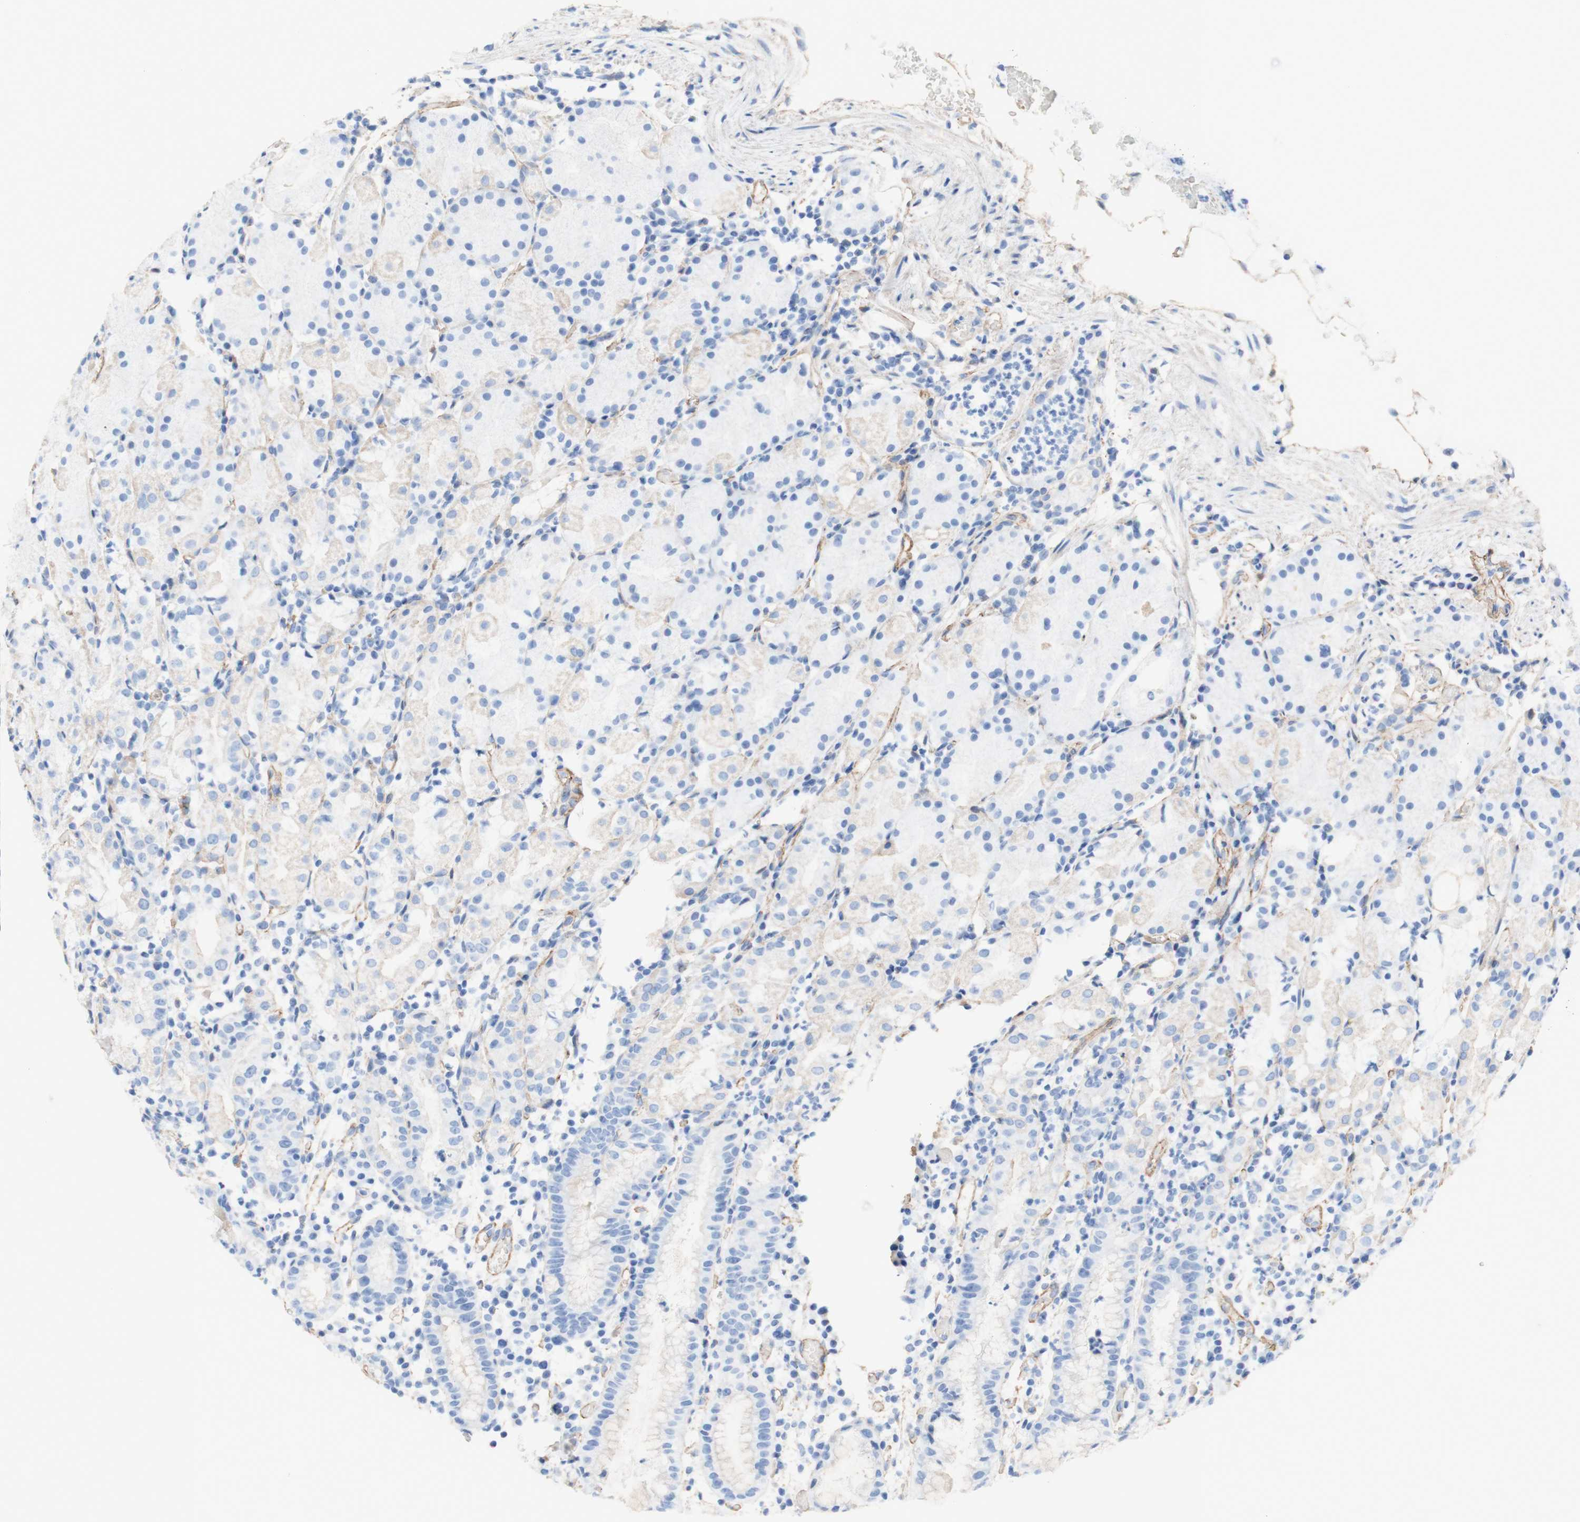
{"staining": {"intensity": "weak", "quantity": "25%-75%", "location": "cytoplasmic/membranous"}, "tissue": "stomach", "cell_type": "Glandular cells", "image_type": "normal", "snomed": [{"axis": "morphology", "description": "Normal tissue, NOS"}, {"axis": "topography", "description": "Stomach"}, {"axis": "topography", "description": "Stomach, lower"}], "caption": "Immunohistochemical staining of unremarkable human stomach shows low levels of weak cytoplasmic/membranous expression in about 25%-75% of glandular cells. The protein of interest is stained brown, and the nuclei are stained in blue (DAB (3,3'-diaminobenzidine) IHC with brightfield microscopy, high magnification).", "gene": "CNN3", "patient": {"sex": "female", "age": 75}}